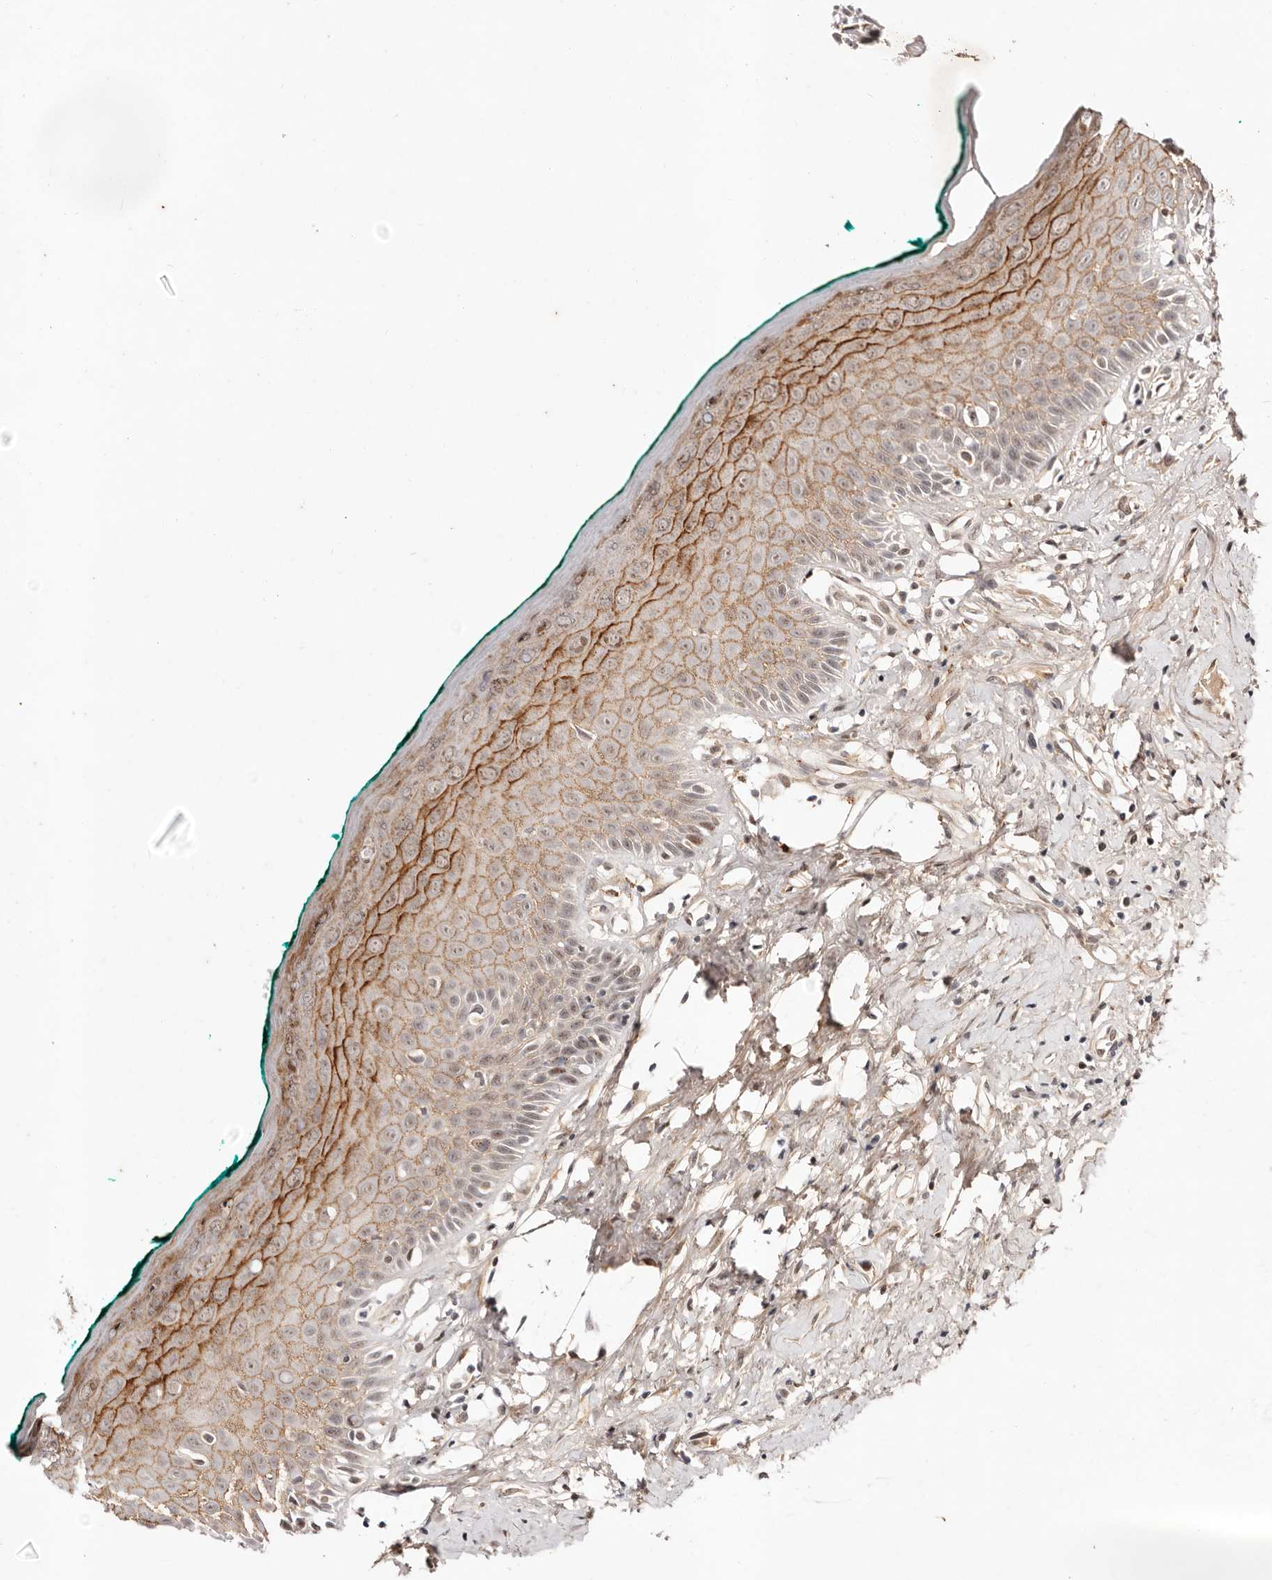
{"staining": {"intensity": "strong", "quantity": "<25%", "location": "cytoplasmic/membranous,nuclear"}, "tissue": "oral mucosa", "cell_type": "Squamous epithelial cells", "image_type": "normal", "snomed": [{"axis": "morphology", "description": "Normal tissue, NOS"}, {"axis": "topography", "description": "Oral tissue"}], "caption": "Immunohistochemistry (IHC) of benign oral mucosa displays medium levels of strong cytoplasmic/membranous,nuclear expression in approximately <25% of squamous epithelial cells.", "gene": "WRN", "patient": {"sex": "female", "age": 70}}